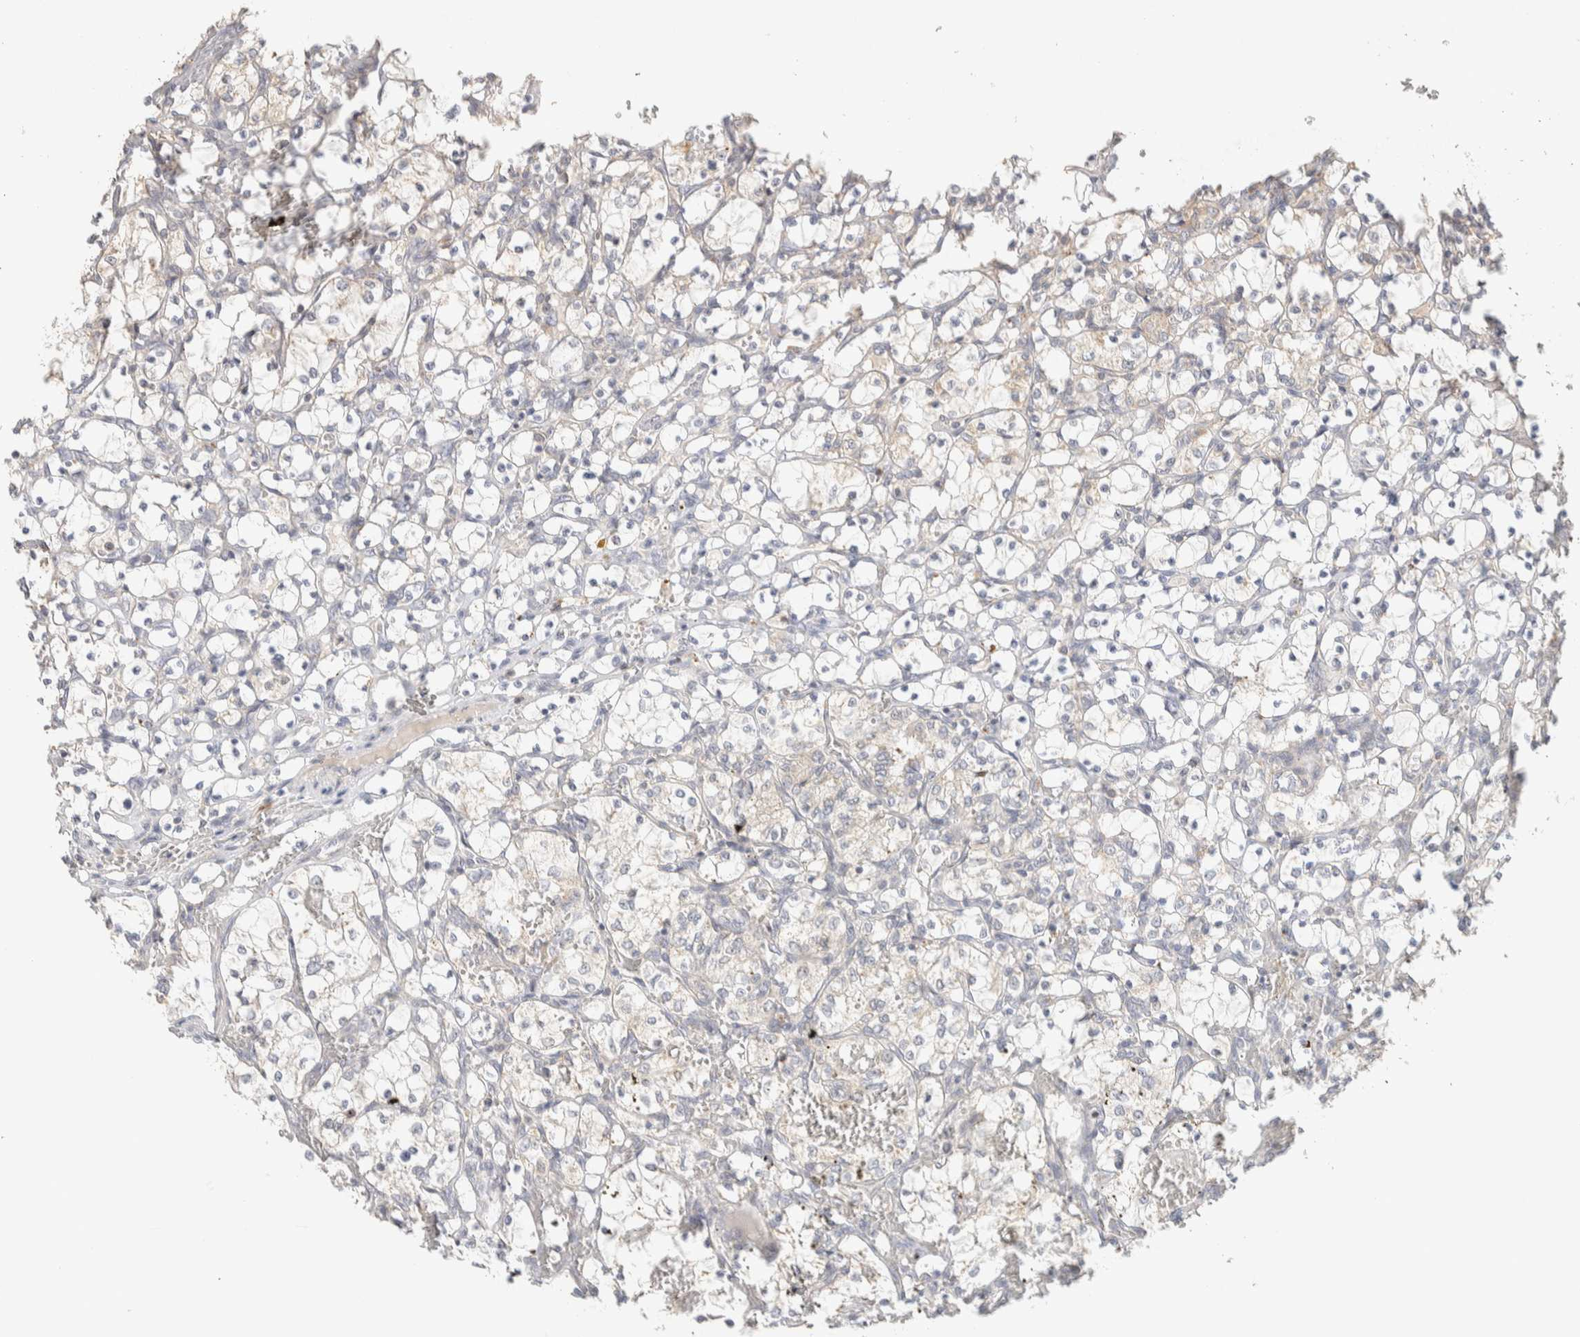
{"staining": {"intensity": "negative", "quantity": "none", "location": "none"}, "tissue": "renal cancer", "cell_type": "Tumor cells", "image_type": "cancer", "snomed": [{"axis": "morphology", "description": "Adenocarcinoma, NOS"}, {"axis": "topography", "description": "Kidney"}], "caption": "Tumor cells show no significant protein staining in renal adenocarcinoma.", "gene": "ITPA", "patient": {"sex": "female", "age": 69}}